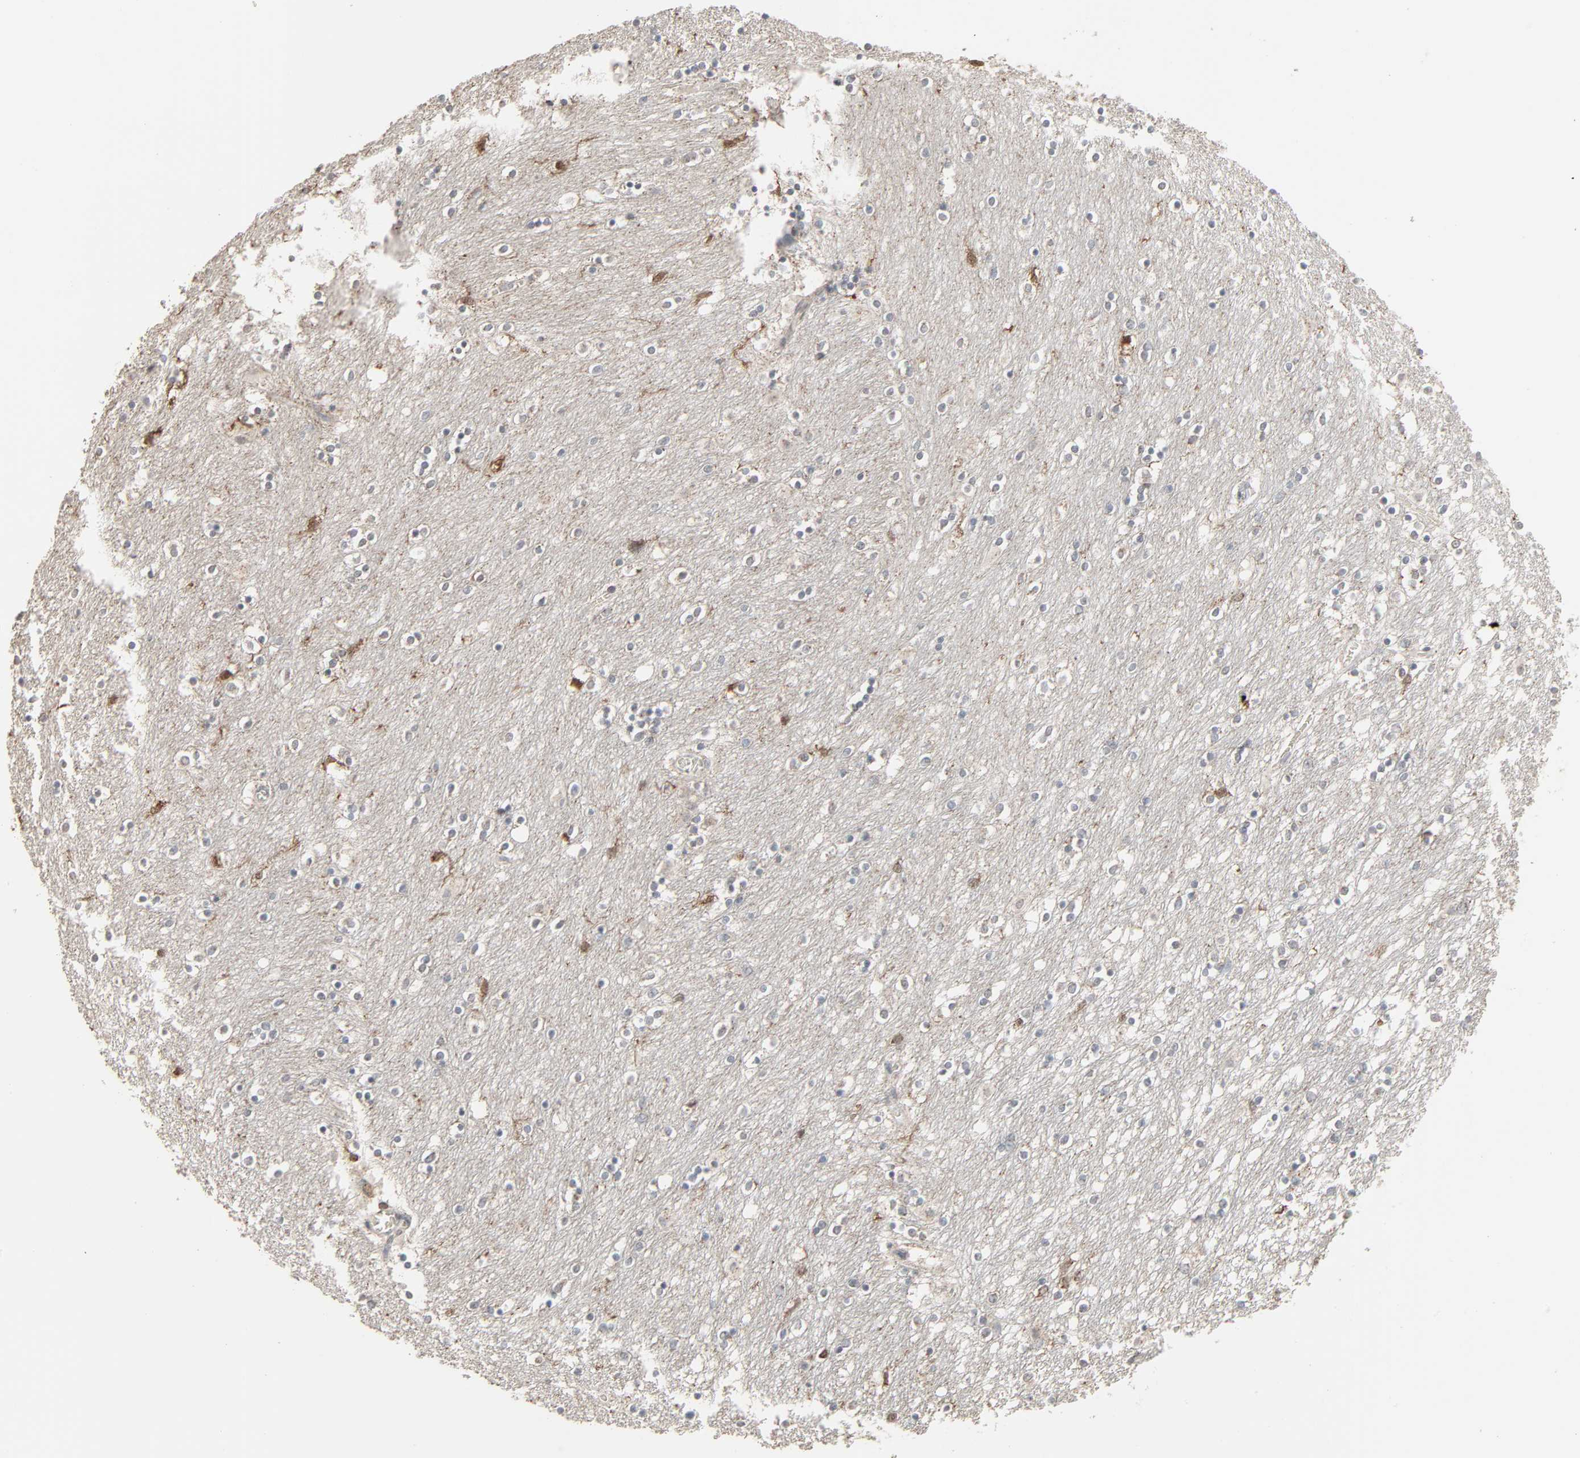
{"staining": {"intensity": "negative", "quantity": "none", "location": "none"}, "tissue": "caudate", "cell_type": "Glial cells", "image_type": "normal", "snomed": [{"axis": "morphology", "description": "Normal tissue, NOS"}, {"axis": "topography", "description": "Lateral ventricle wall"}], "caption": "High power microscopy histopathology image of an IHC histopathology image of unremarkable caudate, revealing no significant positivity in glial cells. (DAB (3,3'-diaminobenzidine) immunohistochemistry visualized using brightfield microscopy, high magnification).", "gene": "DOCK8", "patient": {"sex": "female", "age": 54}}